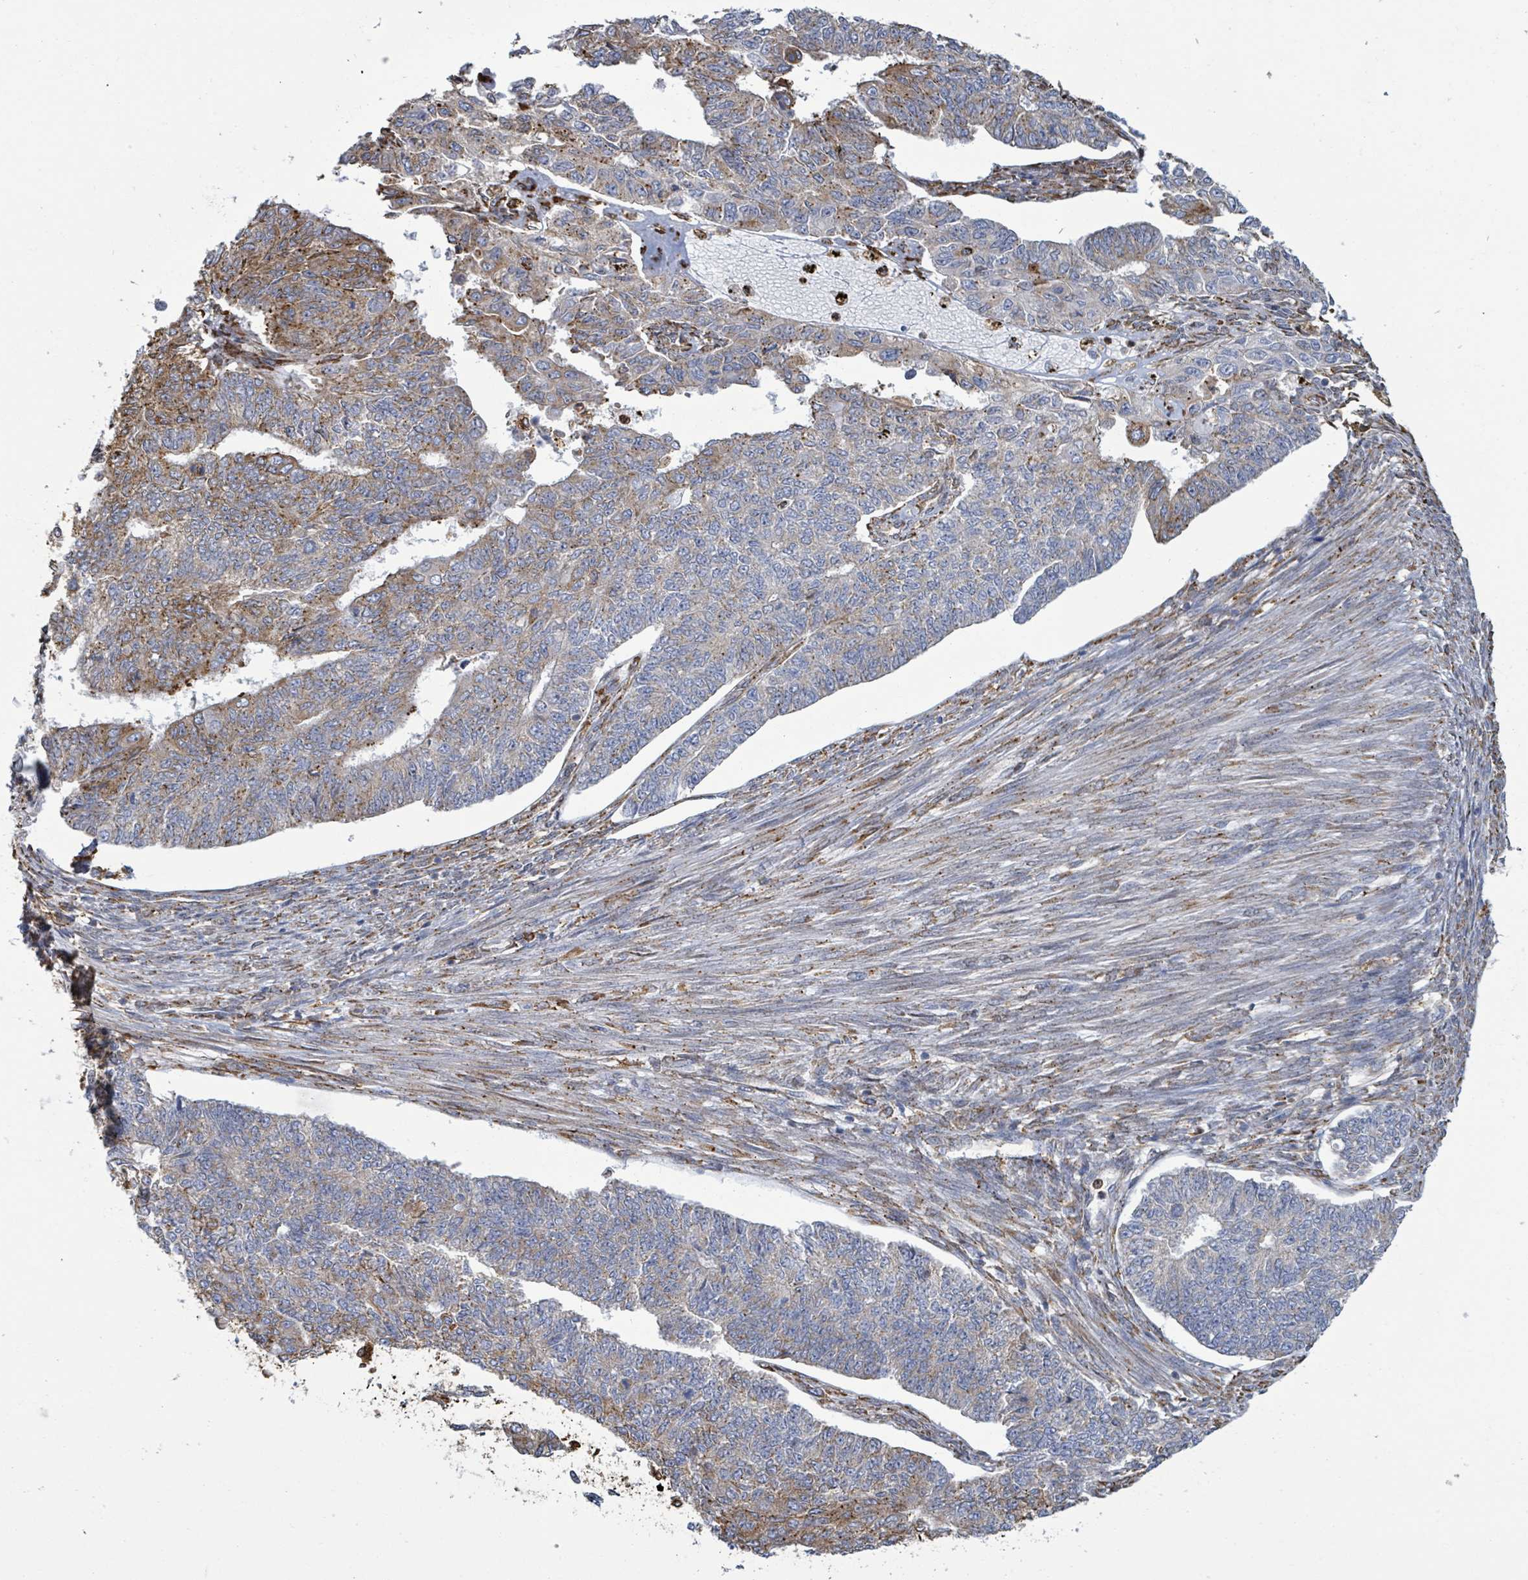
{"staining": {"intensity": "moderate", "quantity": "25%-75%", "location": "cytoplasmic/membranous"}, "tissue": "endometrial cancer", "cell_type": "Tumor cells", "image_type": "cancer", "snomed": [{"axis": "morphology", "description": "Adenocarcinoma, NOS"}, {"axis": "topography", "description": "Endometrium"}], "caption": "Protein expression analysis of endometrial adenocarcinoma displays moderate cytoplasmic/membranous expression in about 25%-75% of tumor cells.", "gene": "RFPL4A", "patient": {"sex": "female", "age": 32}}